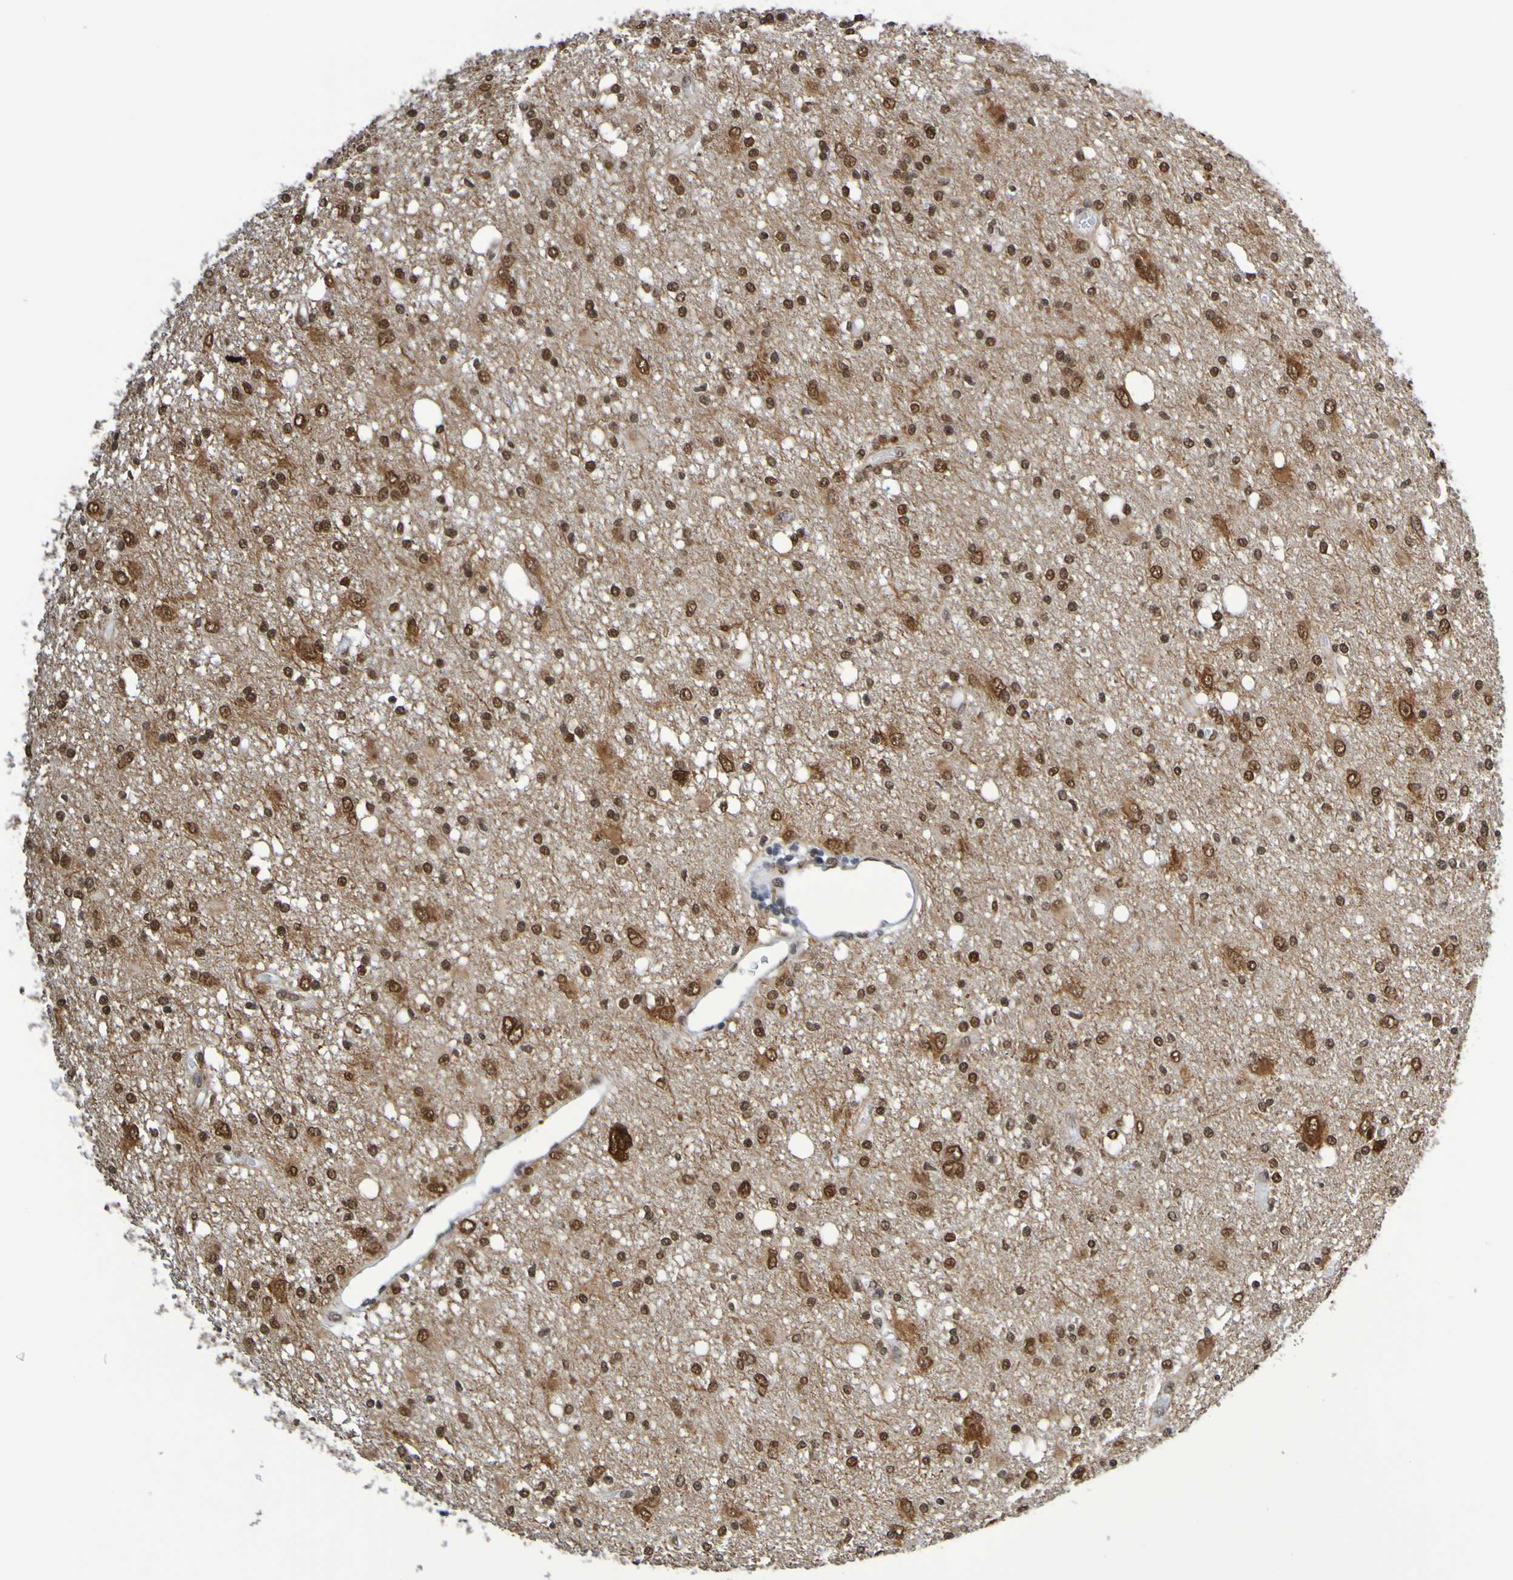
{"staining": {"intensity": "strong", "quantity": ">75%", "location": "nuclear"}, "tissue": "glioma", "cell_type": "Tumor cells", "image_type": "cancer", "snomed": [{"axis": "morphology", "description": "Glioma, malignant, High grade"}, {"axis": "topography", "description": "Brain"}], "caption": "Immunohistochemistry (DAB) staining of malignant glioma (high-grade) demonstrates strong nuclear protein positivity in about >75% of tumor cells. (Brightfield microscopy of DAB IHC at high magnification).", "gene": "HDAC2", "patient": {"sex": "female", "age": 59}}